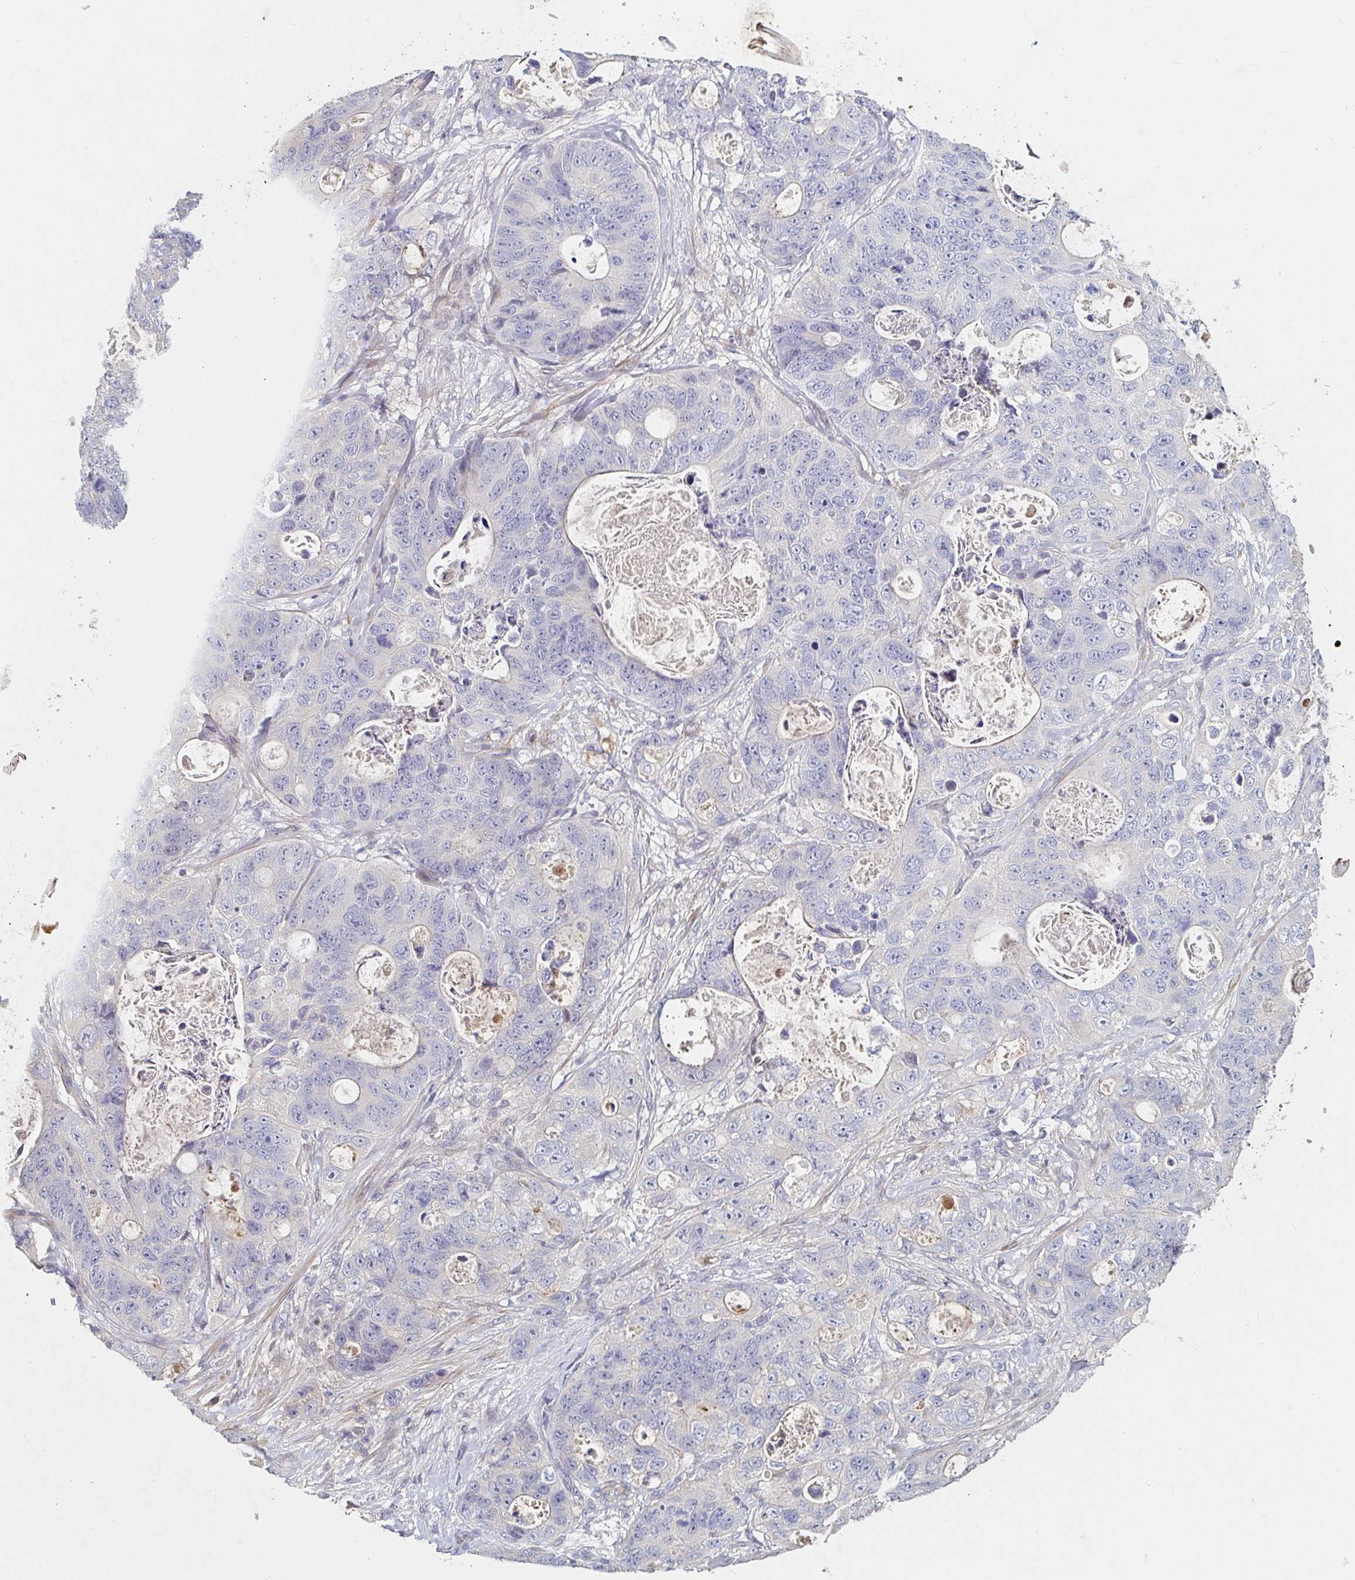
{"staining": {"intensity": "negative", "quantity": "none", "location": "none"}, "tissue": "stomach cancer", "cell_type": "Tumor cells", "image_type": "cancer", "snomed": [{"axis": "morphology", "description": "Normal tissue, NOS"}, {"axis": "morphology", "description": "Adenocarcinoma, NOS"}, {"axis": "topography", "description": "Stomach"}], "caption": "High magnification brightfield microscopy of adenocarcinoma (stomach) stained with DAB (brown) and counterstained with hematoxylin (blue): tumor cells show no significant expression.", "gene": "NME9", "patient": {"sex": "female", "age": 89}}